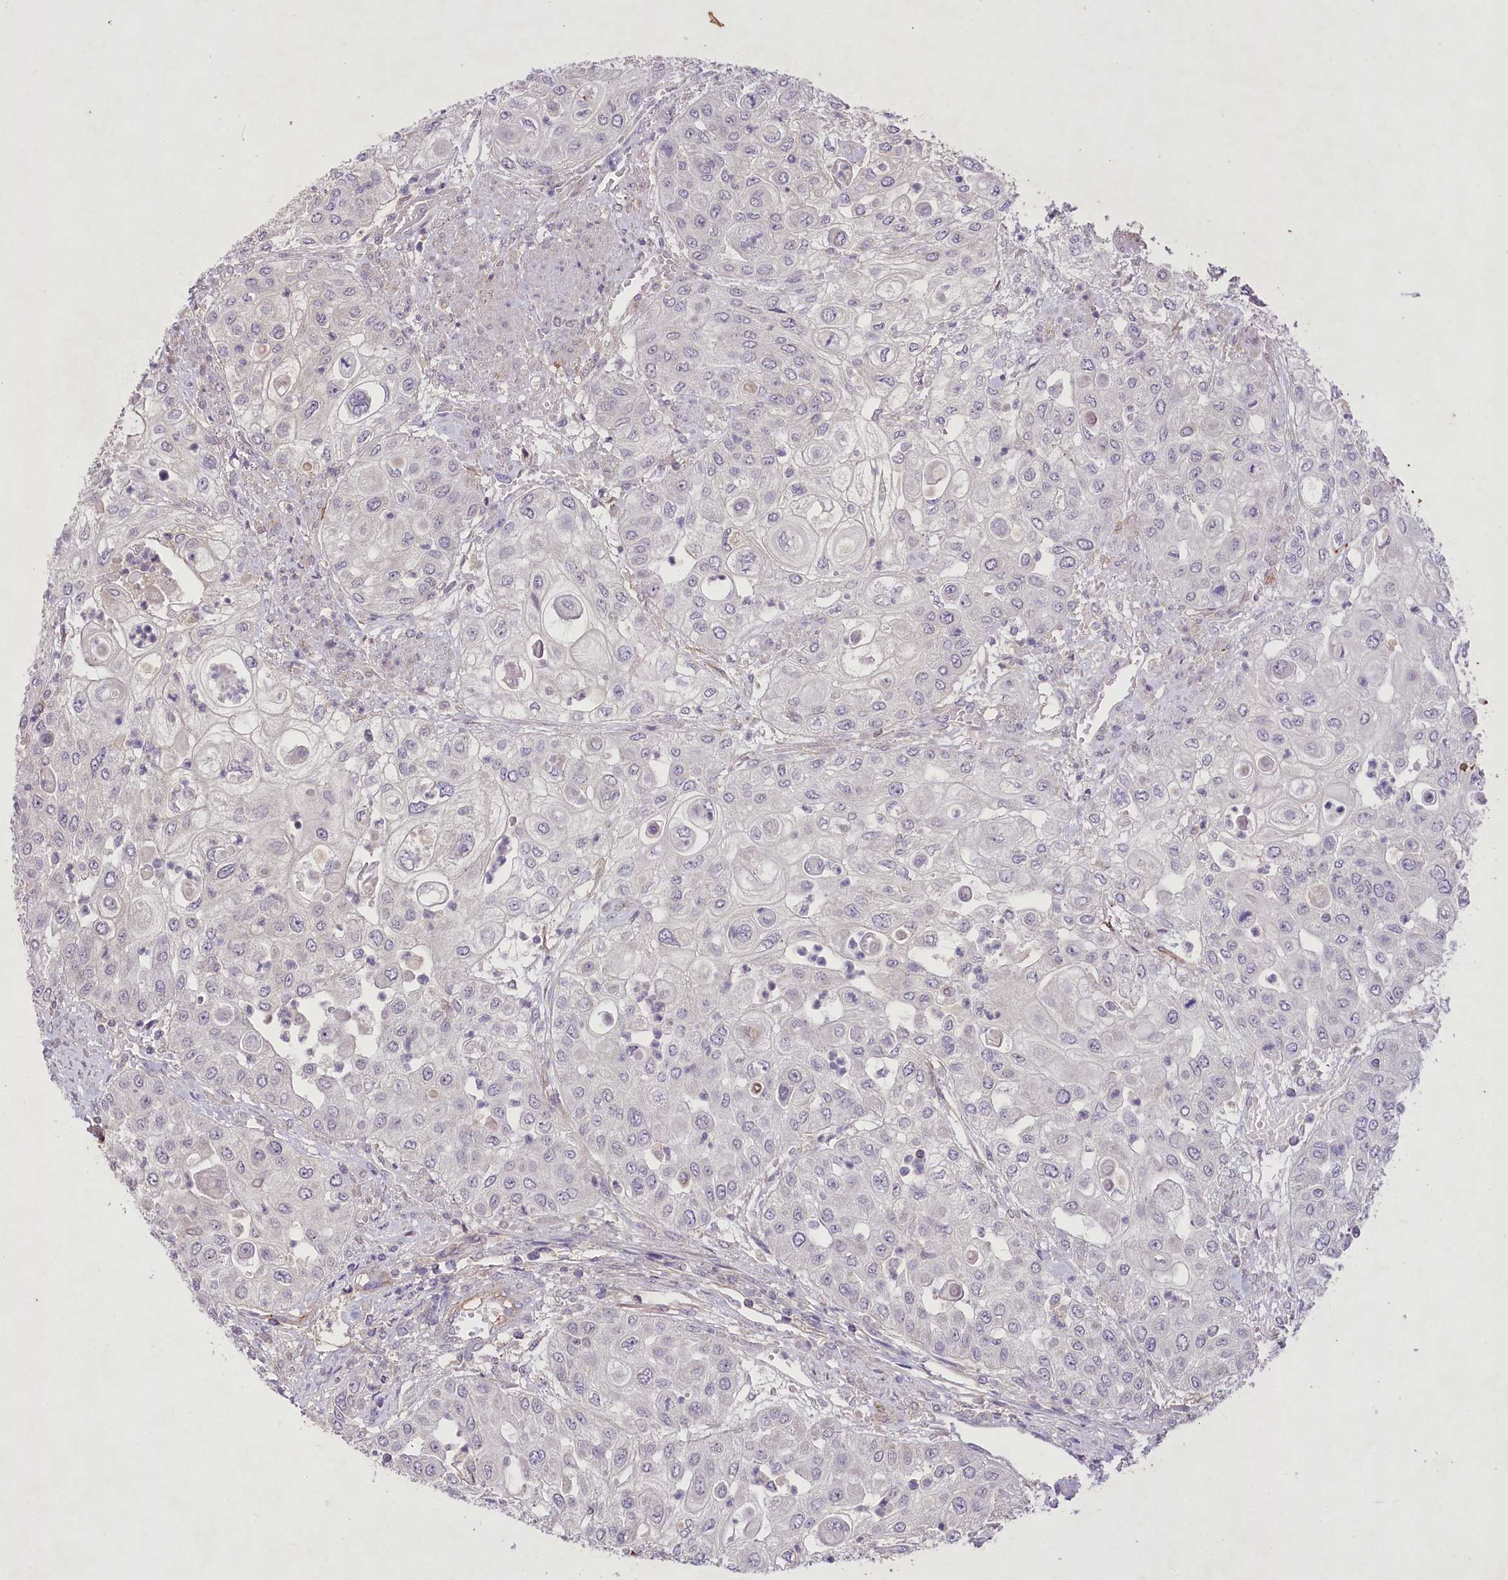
{"staining": {"intensity": "negative", "quantity": "none", "location": "none"}, "tissue": "urothelial cancer", "cell_type": "Tumor cells", "image_type": "cancer", "snomed": [{"axis": "morphology", "description": "Urothelial carcinoma, High grade"}, {"axis": "topography", "description": "Urinary bladder"}], "caption": "Human urothelial cancer stained for a protein using immunohistochemistry shows no positivity in tumor cells.", "gene": "ENPP1", "patient": {"sex": "female", "age": 79}}